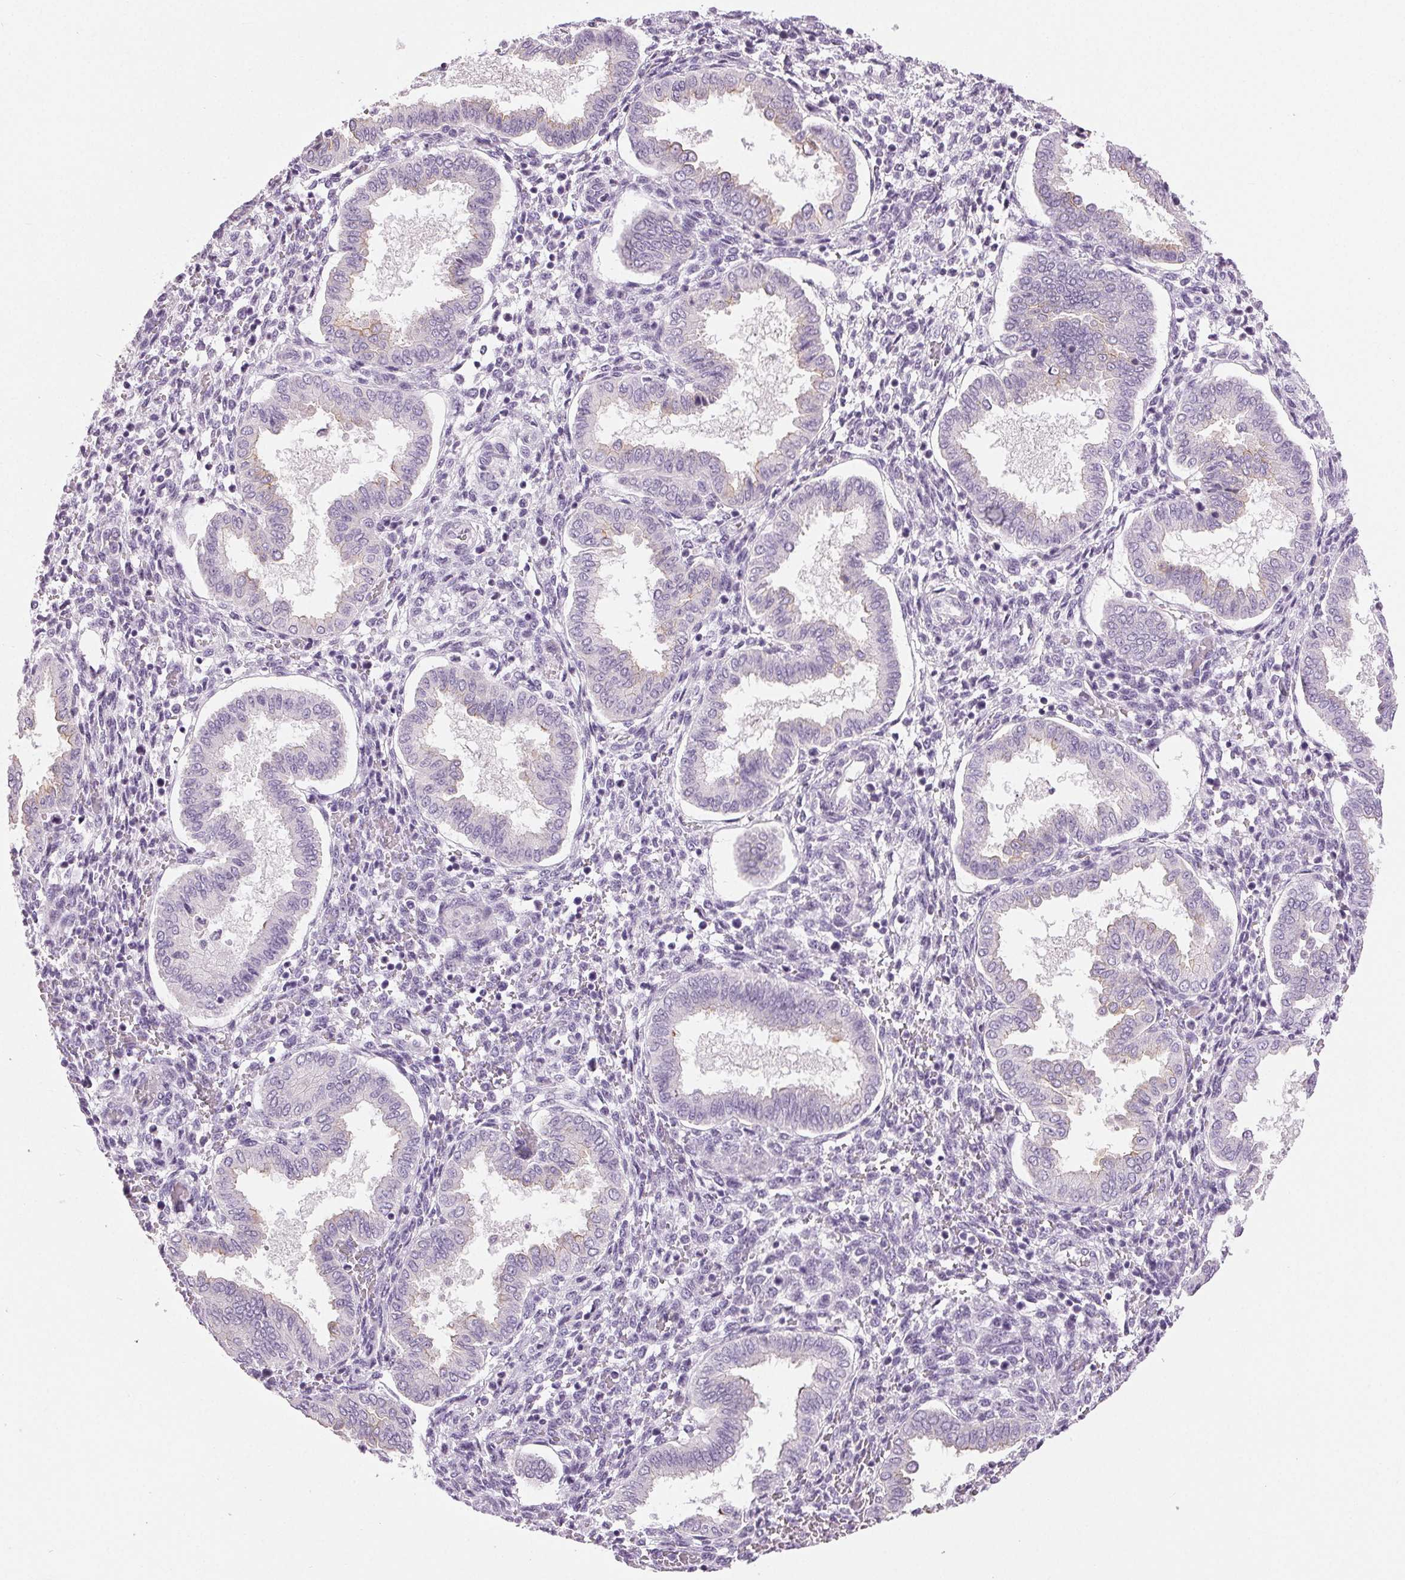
{"staining": {"intensity": "negative", "quantity": "none", "location": "none"}, "tissue": "endometrium", "cell_type": "Cells in endometrial stroma", "image_type": "normal", "snomed": [{"axis": "morphology", "description": "Normal tissue, NOS"}, {"axis": "topography", "description": "Endometrium"}], "caption": "The micrograph demonstrates no significant positivity in cells in endometrial stroma of endometrium. (DAB (3,3'-diaminobenzidine) IHC, high magnification).", "gene": "MISP", "patient": {"sex": "female", "age": 24}}